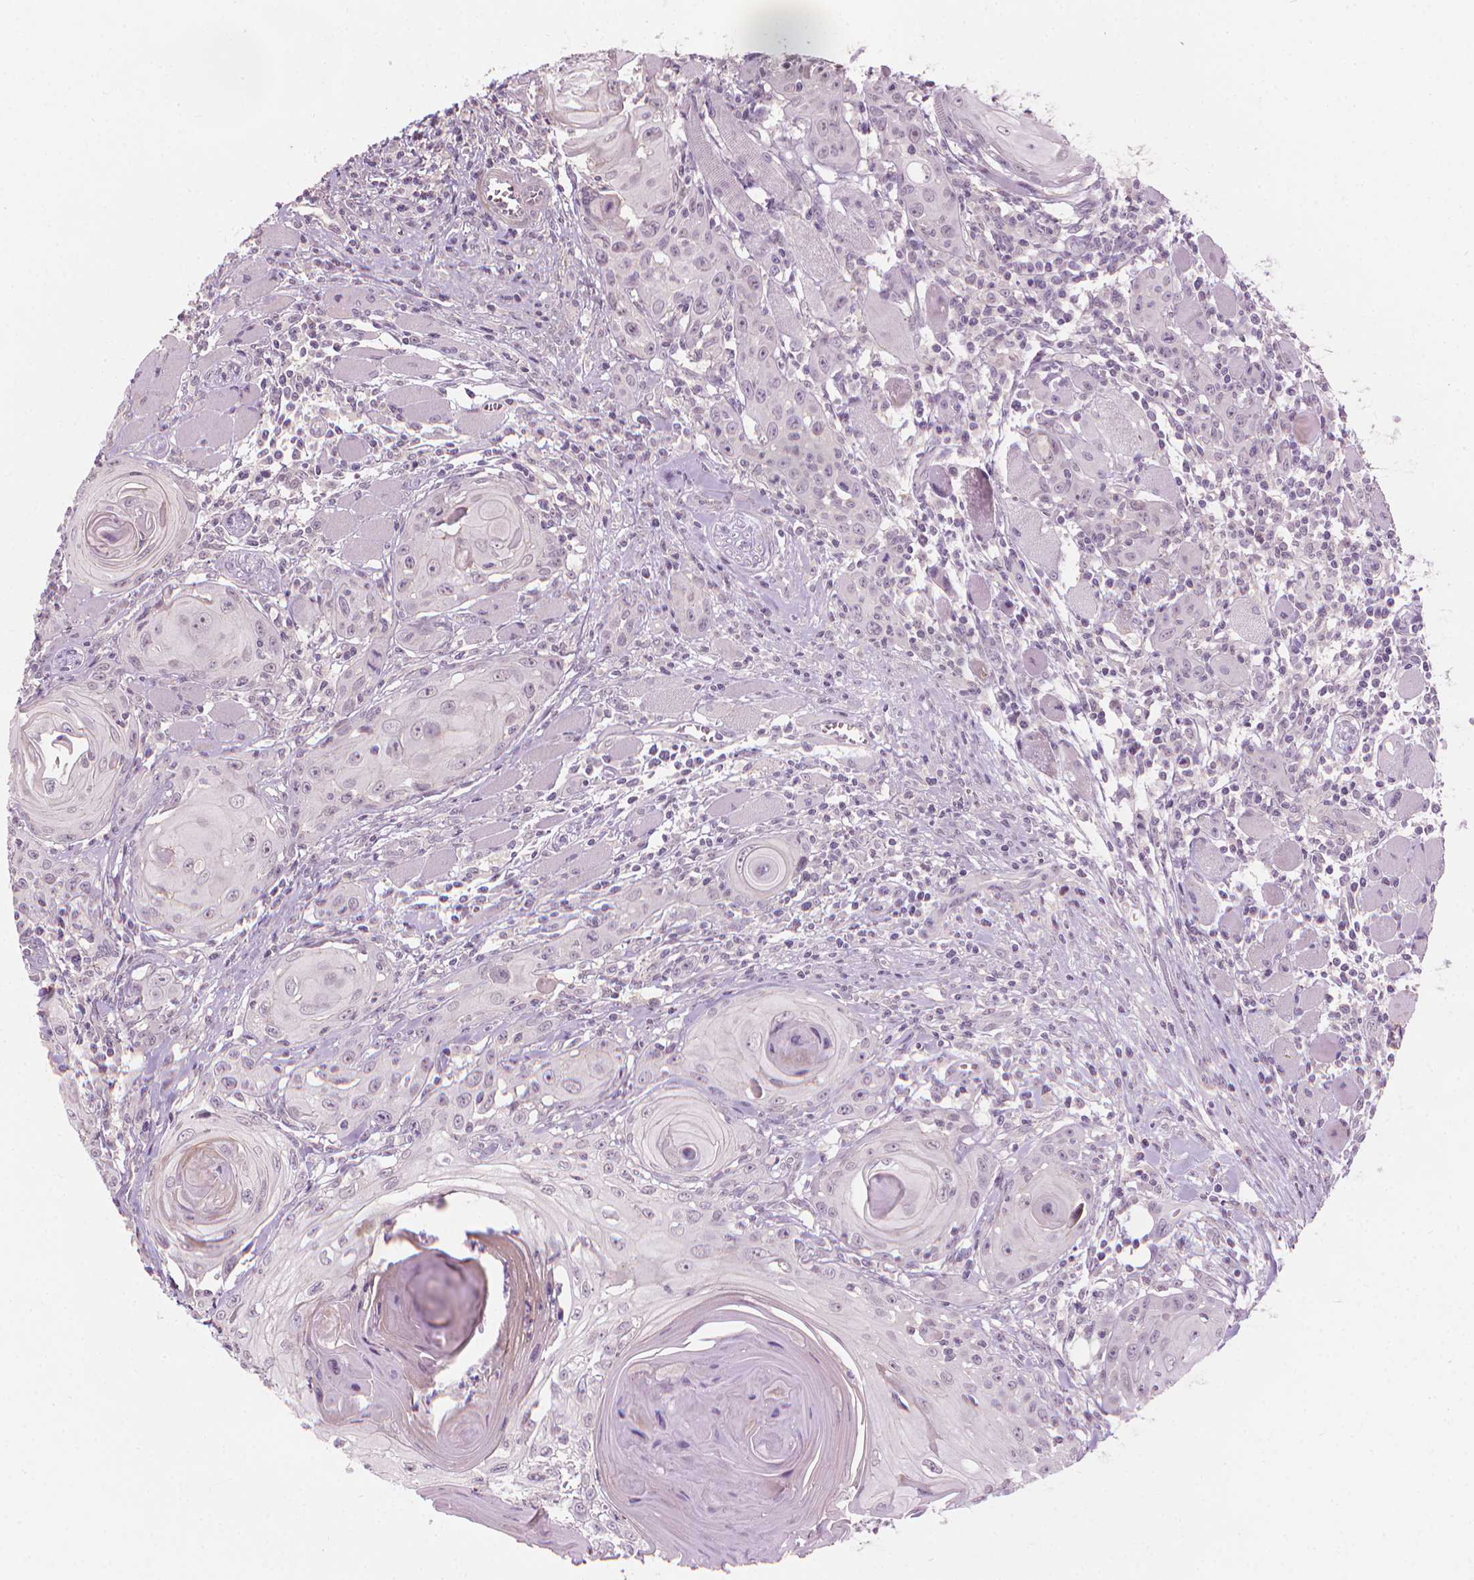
{"staining": {"intensity": "negative", "quantity": "none", "location": "none"}, "tissue": "head and neck cancer", "cell_type": "Tumor cells", "image_type": "cancer", "snomed": [{"axis": "morphology", "description": "Squamous cell carcinoma, NOS"}, {"axis": "topography", "description": "Head-Neck"}], "caption": "Human head and neck squamous cell carcinoma stained for a protein using immunohistochemistry (IHC) reveals no expression in tumor cells.", "gene": "SAXO2", "patient": {"sex": "female", "age": 80}}